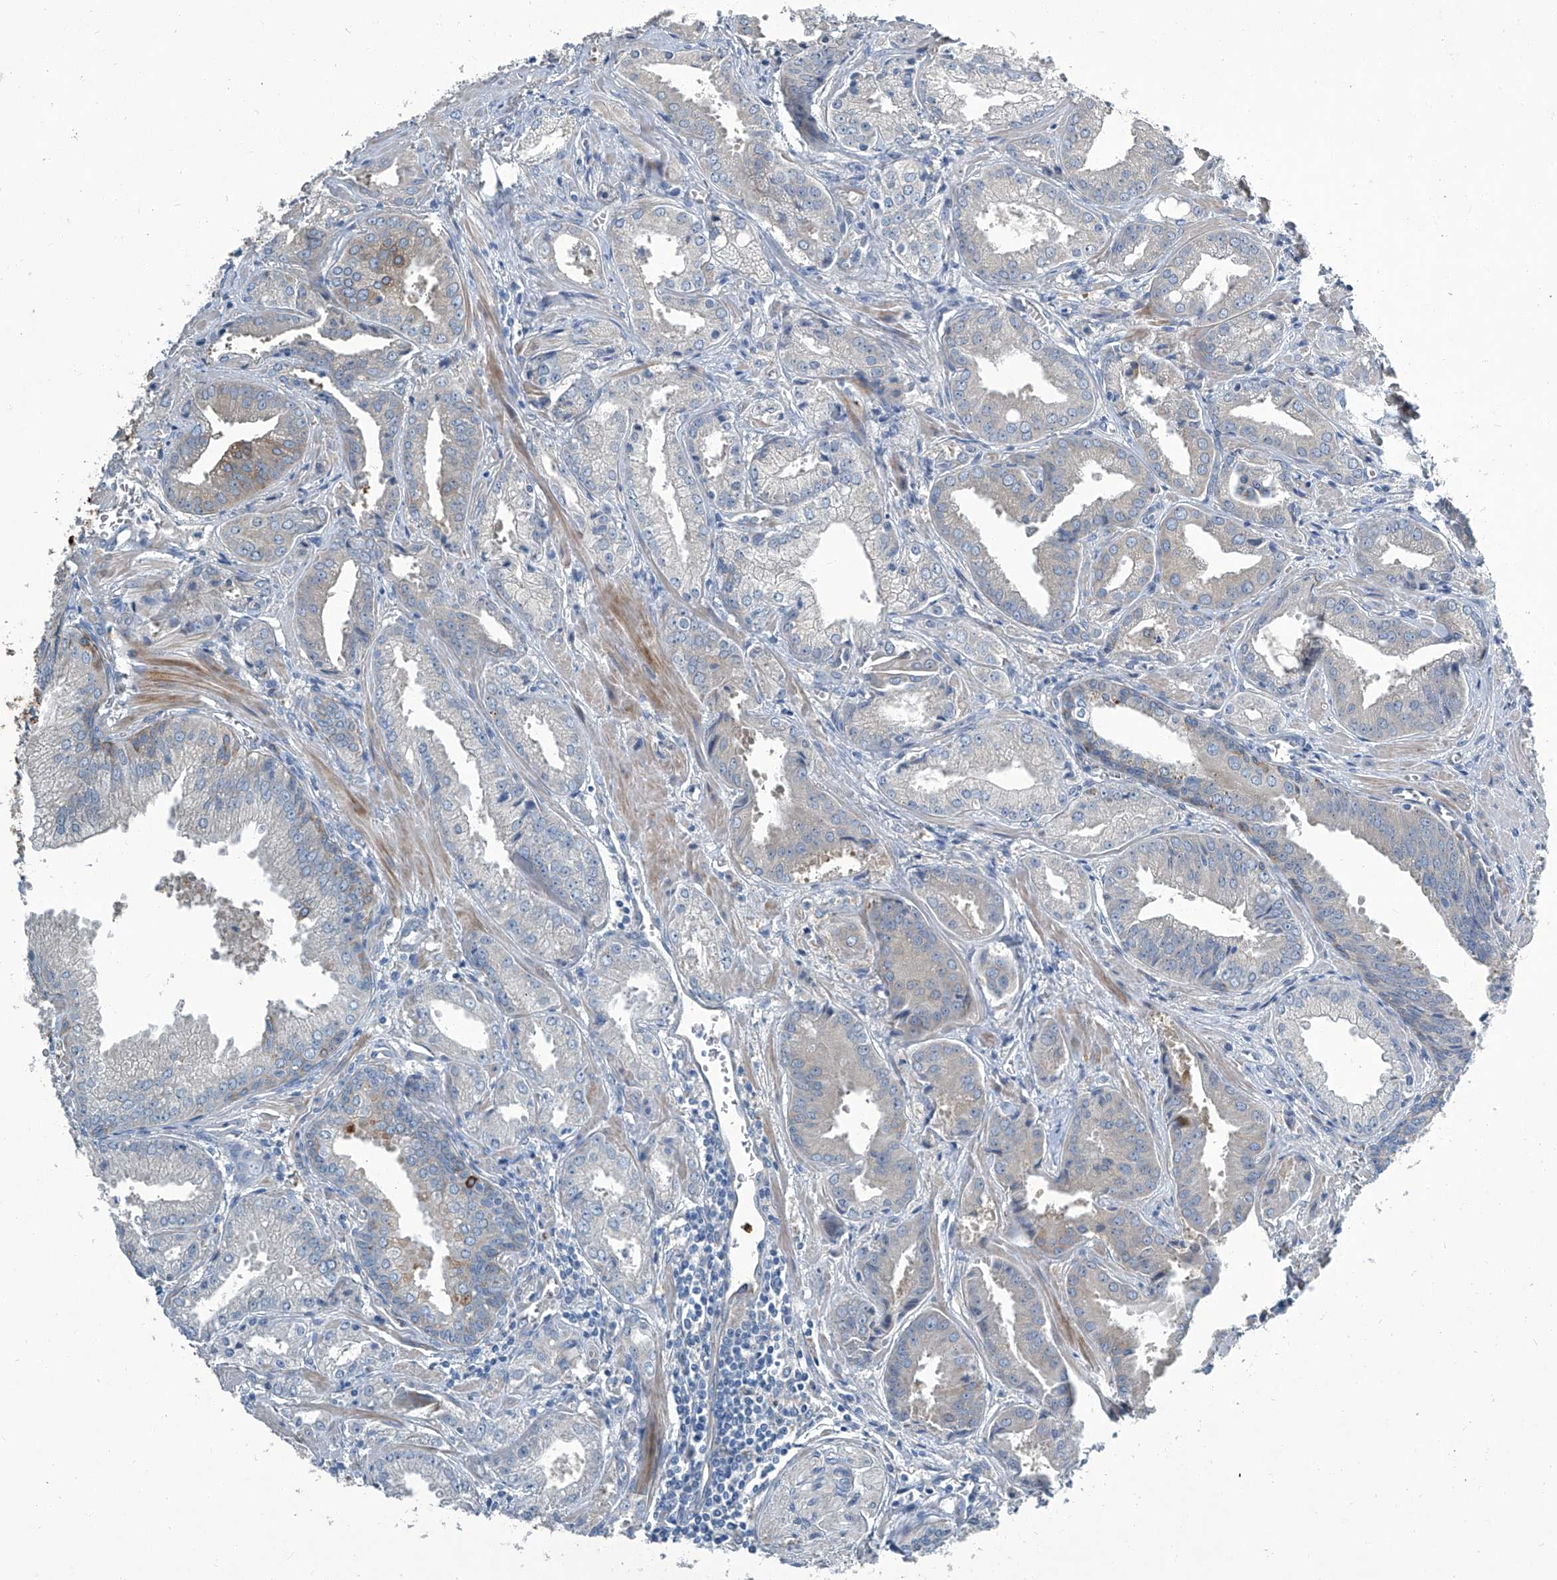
{"staining": {"intensity": "weak", "quantity": "<25%", "location": "cytoplasmic/membranous"}, "tissue": "prostate cancer", "cell_type": "Tumor cells", "image_type": "cancer", "snomed": [{"axis": "morphology", "description": "Adenocarcinoma, Low grade"}, {"axis": "topography", "description": "Prostate"}], "caption": "There is no significant positivity in tumor cells of prostate adenocarcinoma (low-grade).", "gene": "SLC26A11", "patient": {"sex": "male", "age": 67}}